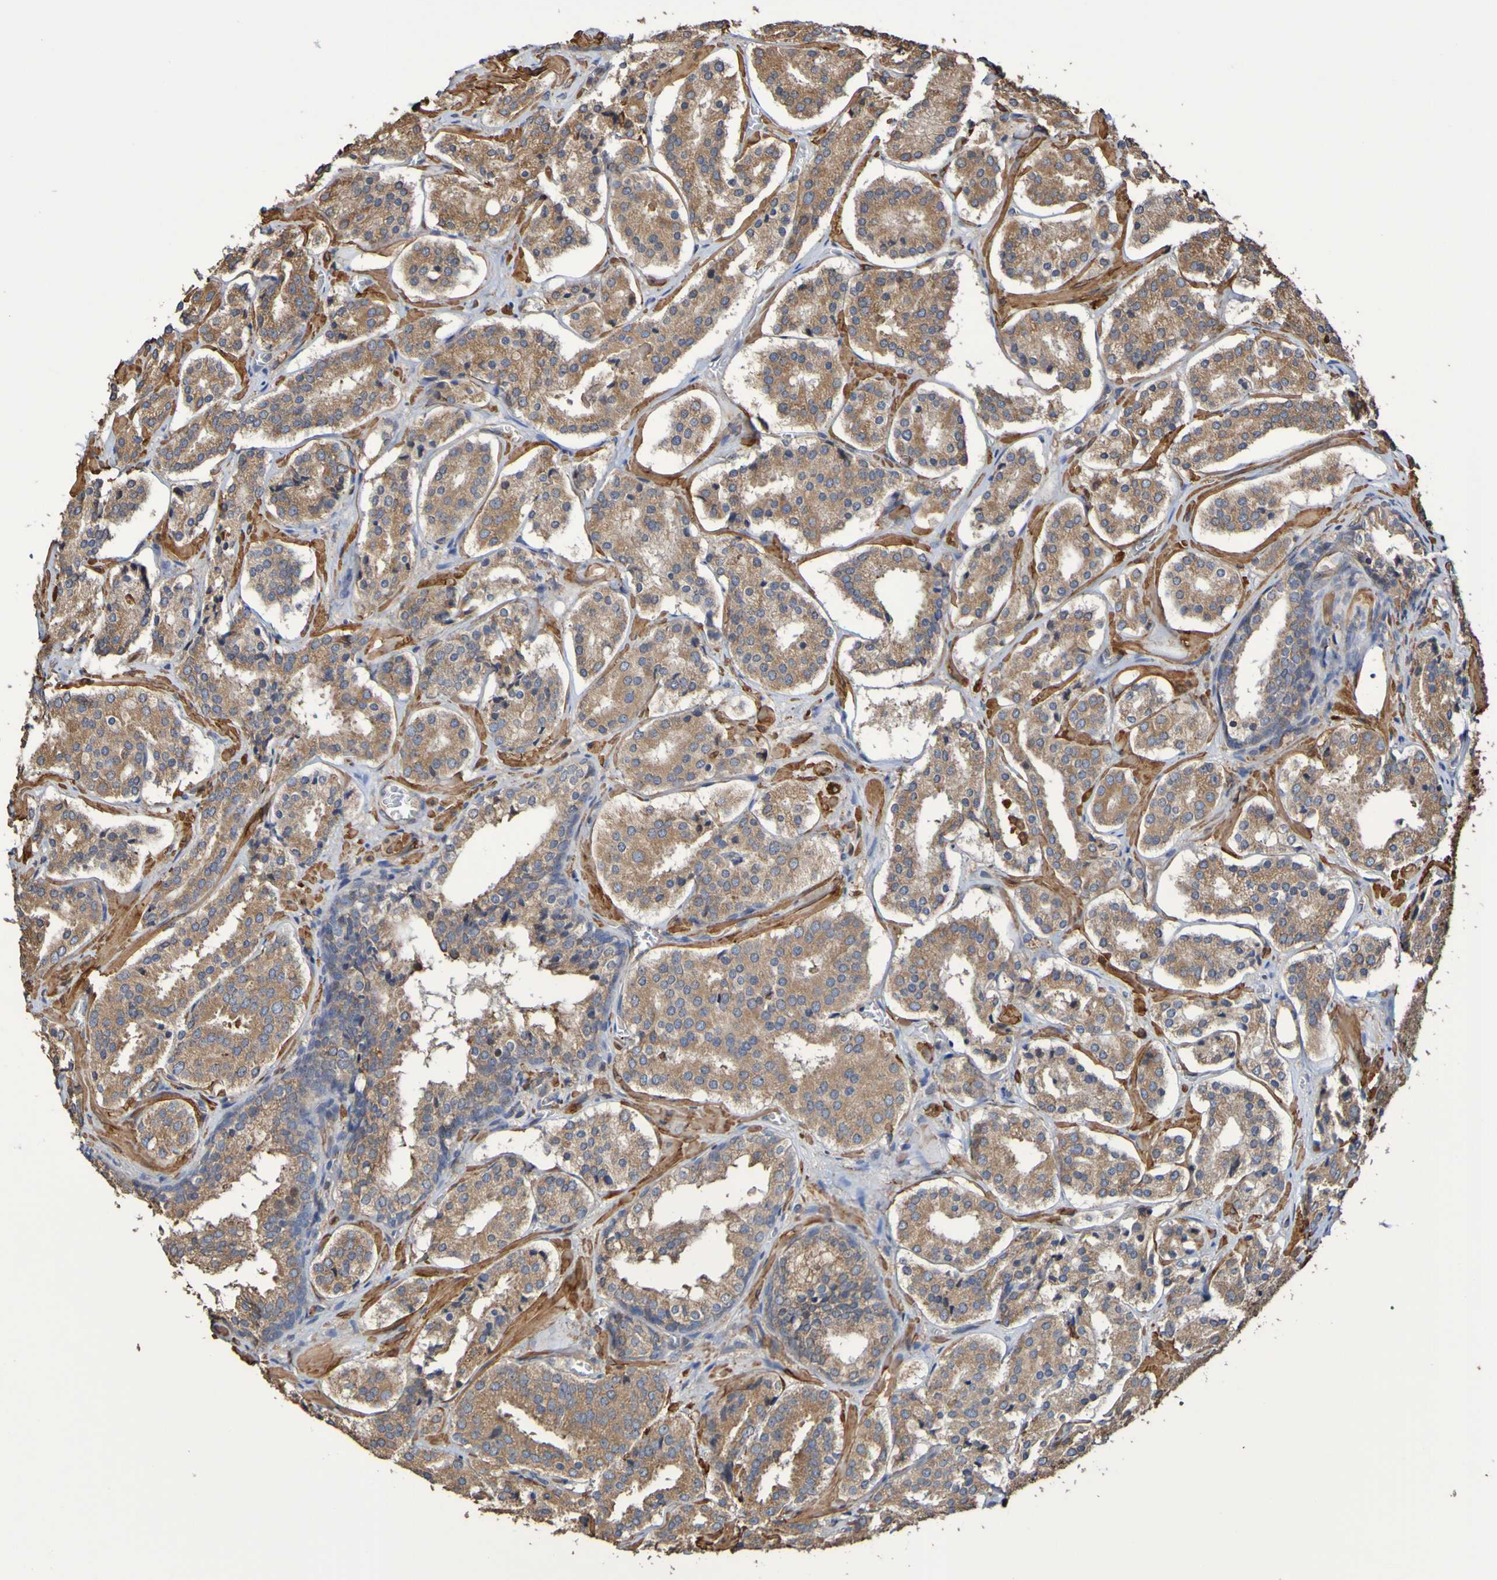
{"staining": {"intensity": "weak", "quantity": ">75%", "location": "cytoplasmic/membranous"}, "tissue": "prostate cancer", "cell_type": "Tumor cells", "image_type": "cancer", "snomed": [{"axis": "morphology", "description": "Adenocarcinoma, High grade"}, {"axis": "topography", "description": "Prostate"}], "caption": "Tumor cells demonstrate low levels of weak cytoplasmic/membranous positivity in approximately >75% of cells in human prostate cancer.", "gene": "RAB11A", "patient": {"sex": "male", "age": 60}}